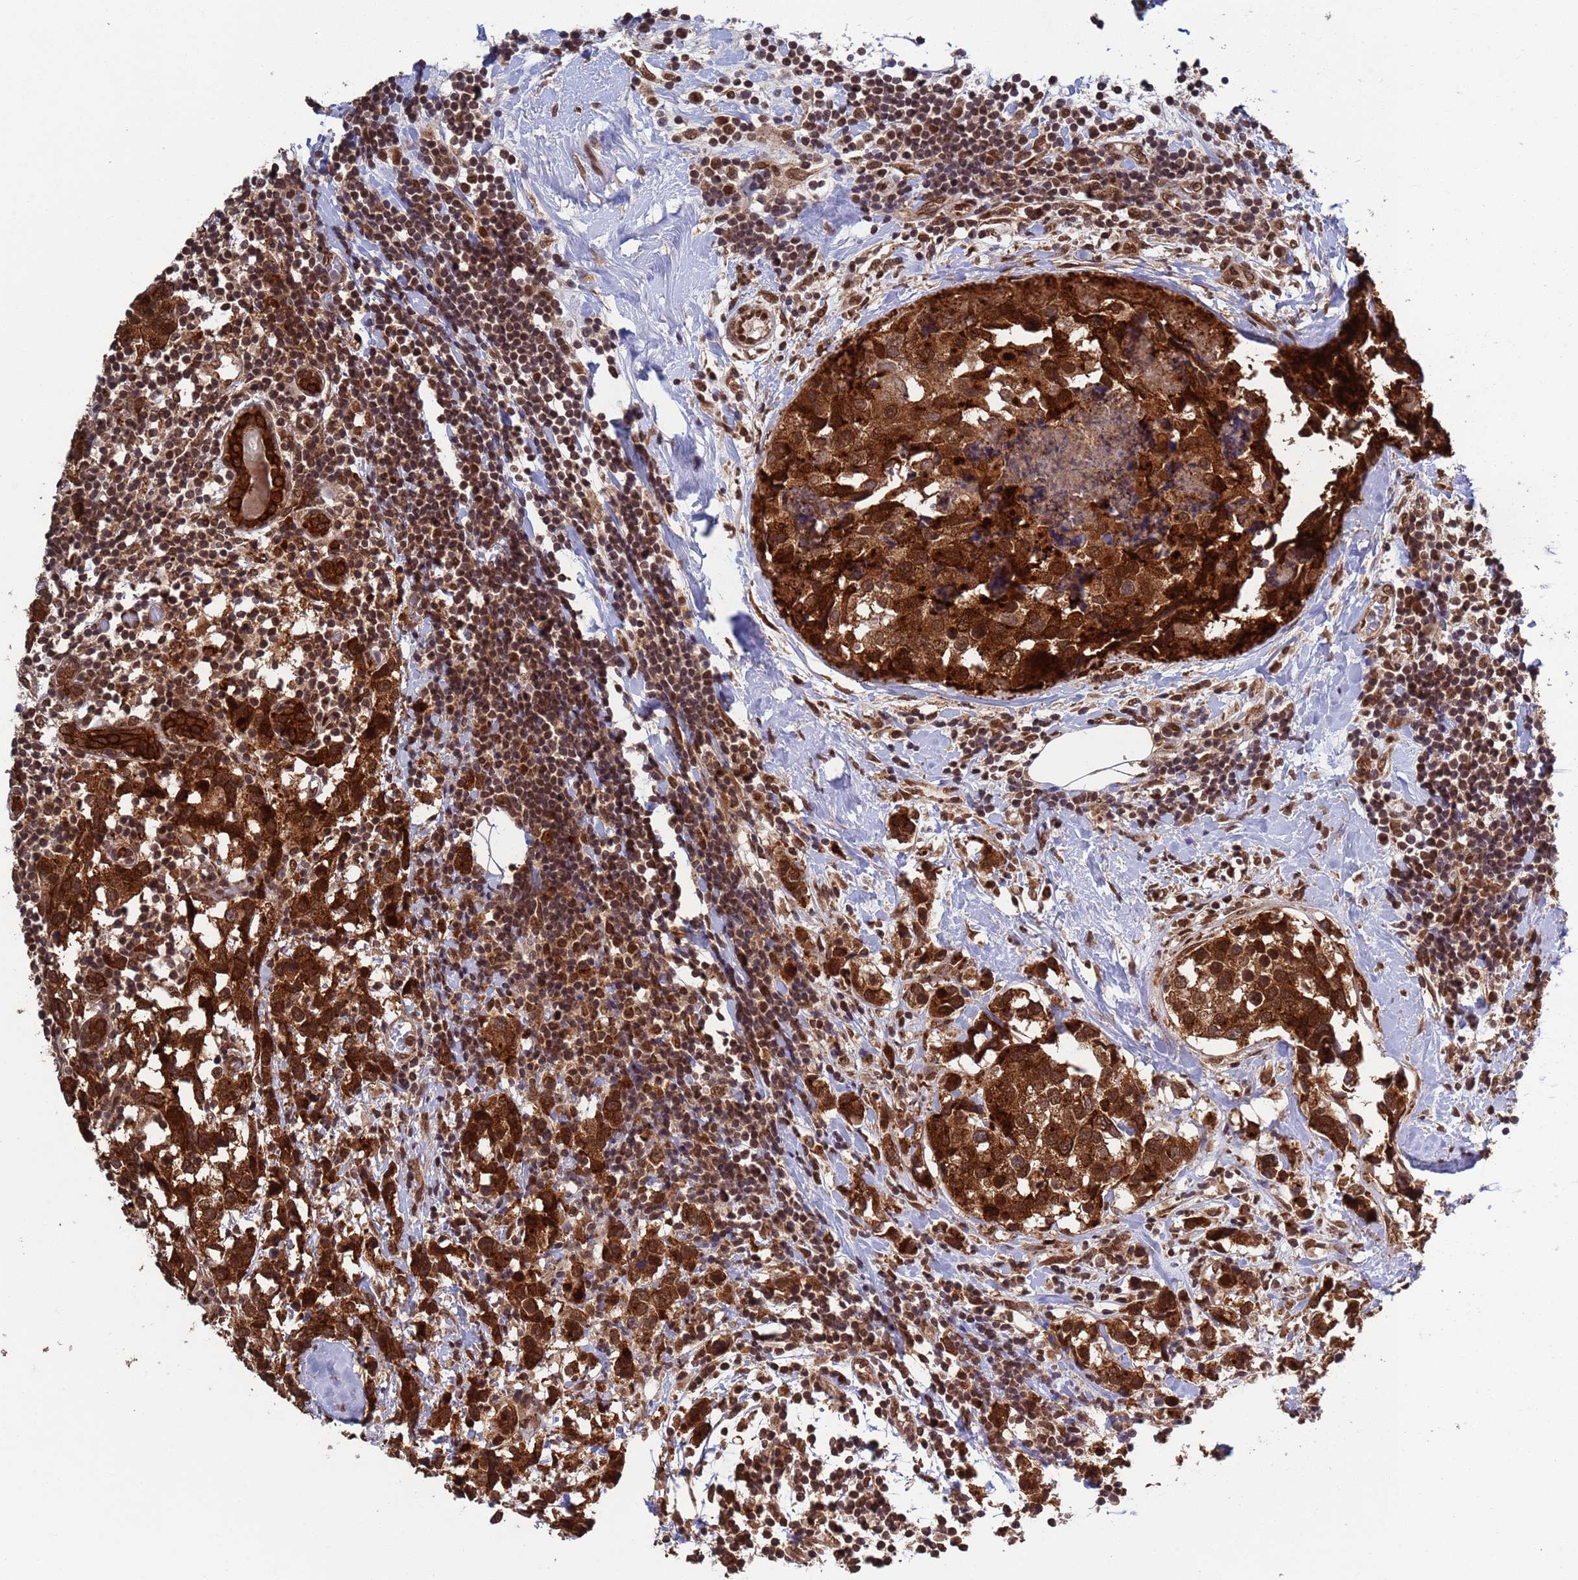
{"staining": {"intensity": "strong", "quantity": ">75%", "location": "cytoplasmic/membranous,nuclear"}, "tissue": "breast cancer", "cell_type": "Tumor cells", "image_type": "cancer", "snomed": [{"axis": "morphology", "description": "Lobular carcinoma"}, {"axis": "topography", "description": "Breast"}], "caption": "Immunohistochemistry (DAB) staining of breast cancer shows strong cytoplasmic/membranous and nuclear protein expression in about >75% of tumor cells.", "gene": "FUBP3", "patient": {"sex": "female", "age": 59}}